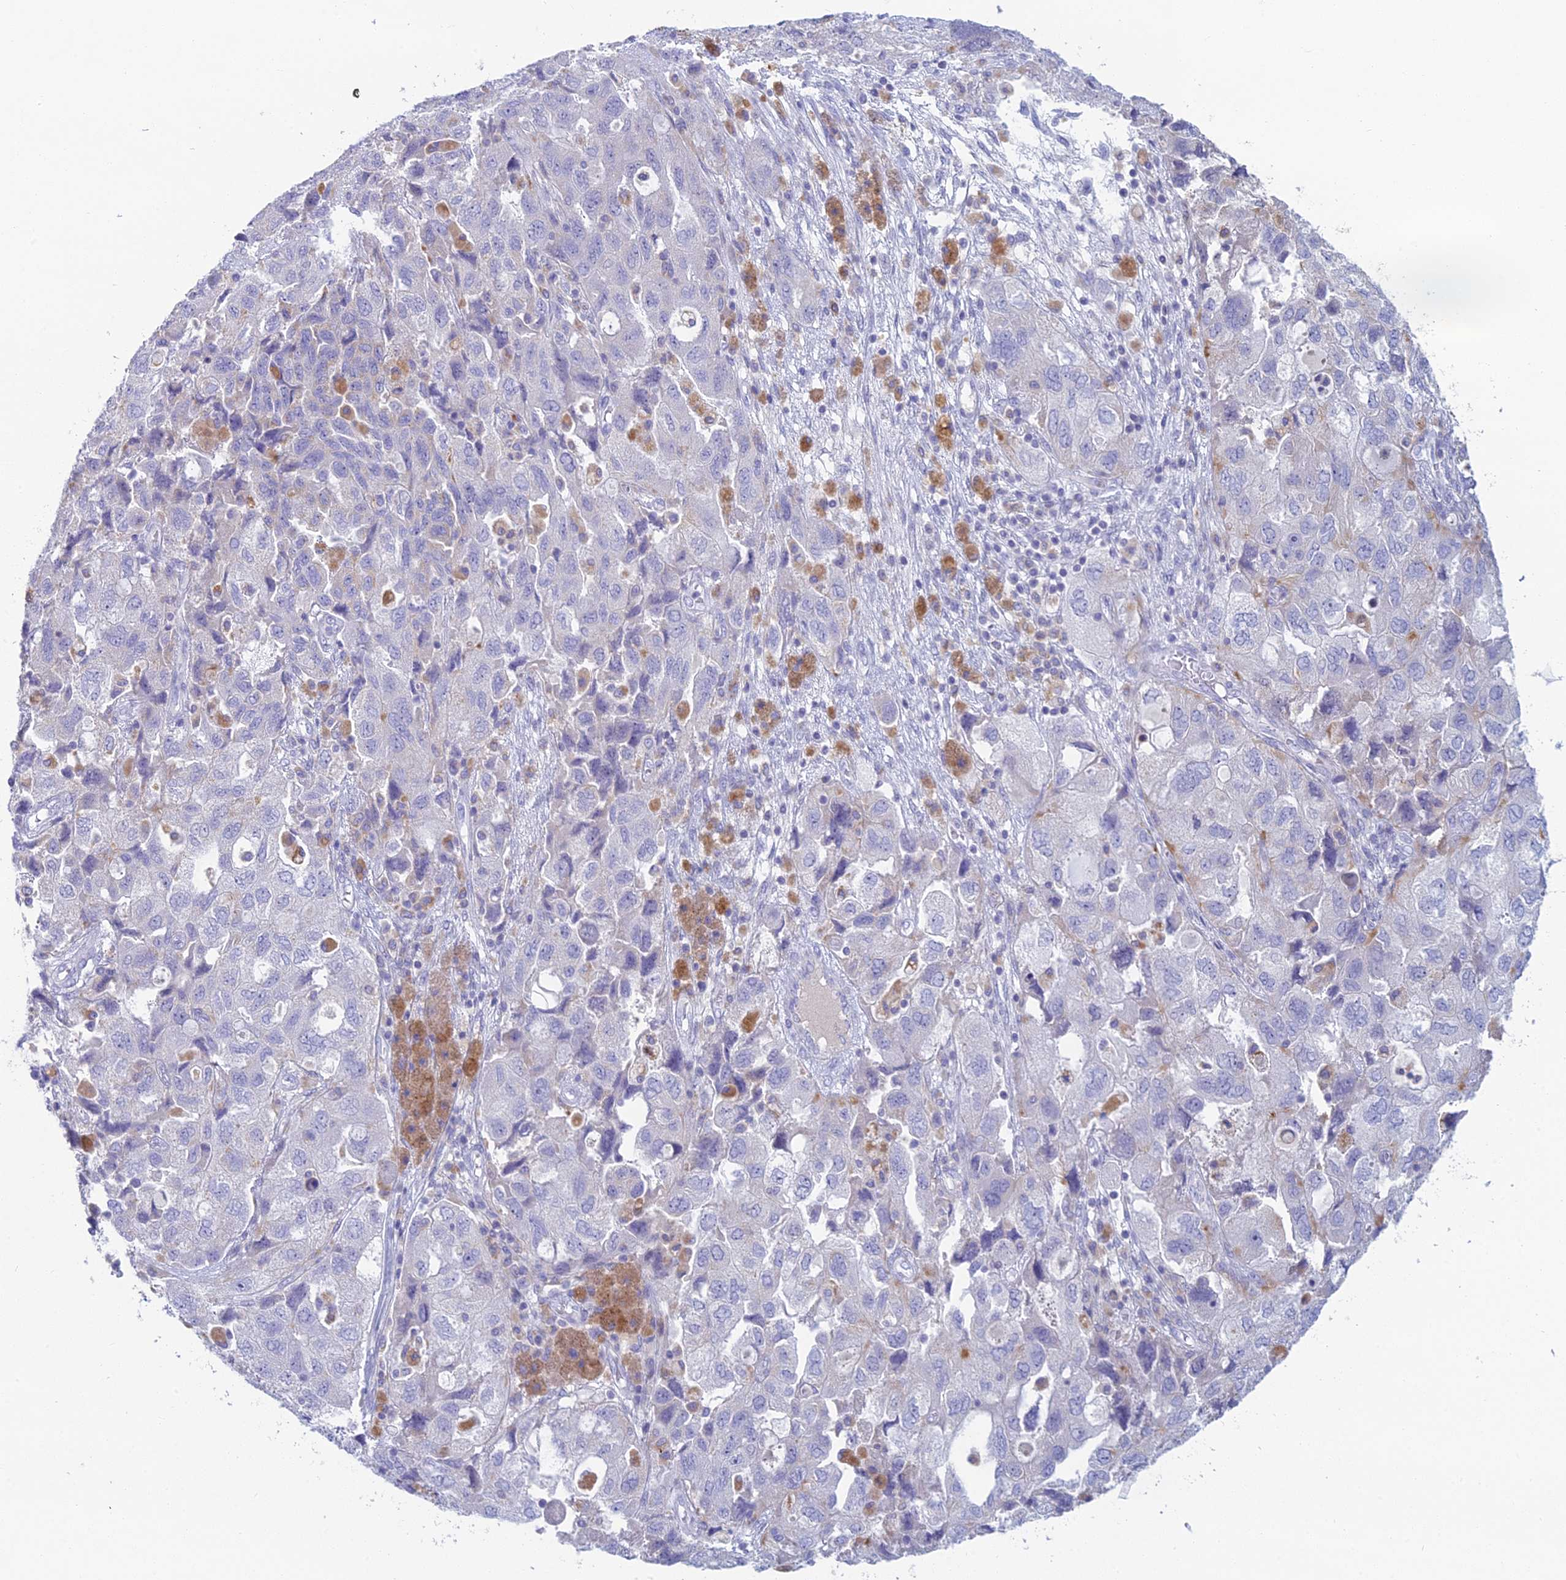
{"staining": {"intensity": "negative", "quantity": "none", "location": "none"}, "tissue": "ovarian cancer", "cell_type": "Tumor cells", "image_type": "cancer", "snomed": [{"axis": "morphology", "description": "Carcinoma, NOS"}, {"axis": "morphology", "description": "Cystadenocarcinoma, serous, NOS"}, {"axis": "topography", "description": "Ovary"}], "caption": "Ovarian cancer was stained to show a protein in brown. There is no significant staining in tumor cells.", "gene": "FERD3L", "patient": {"sex": "female", "age": 69}}